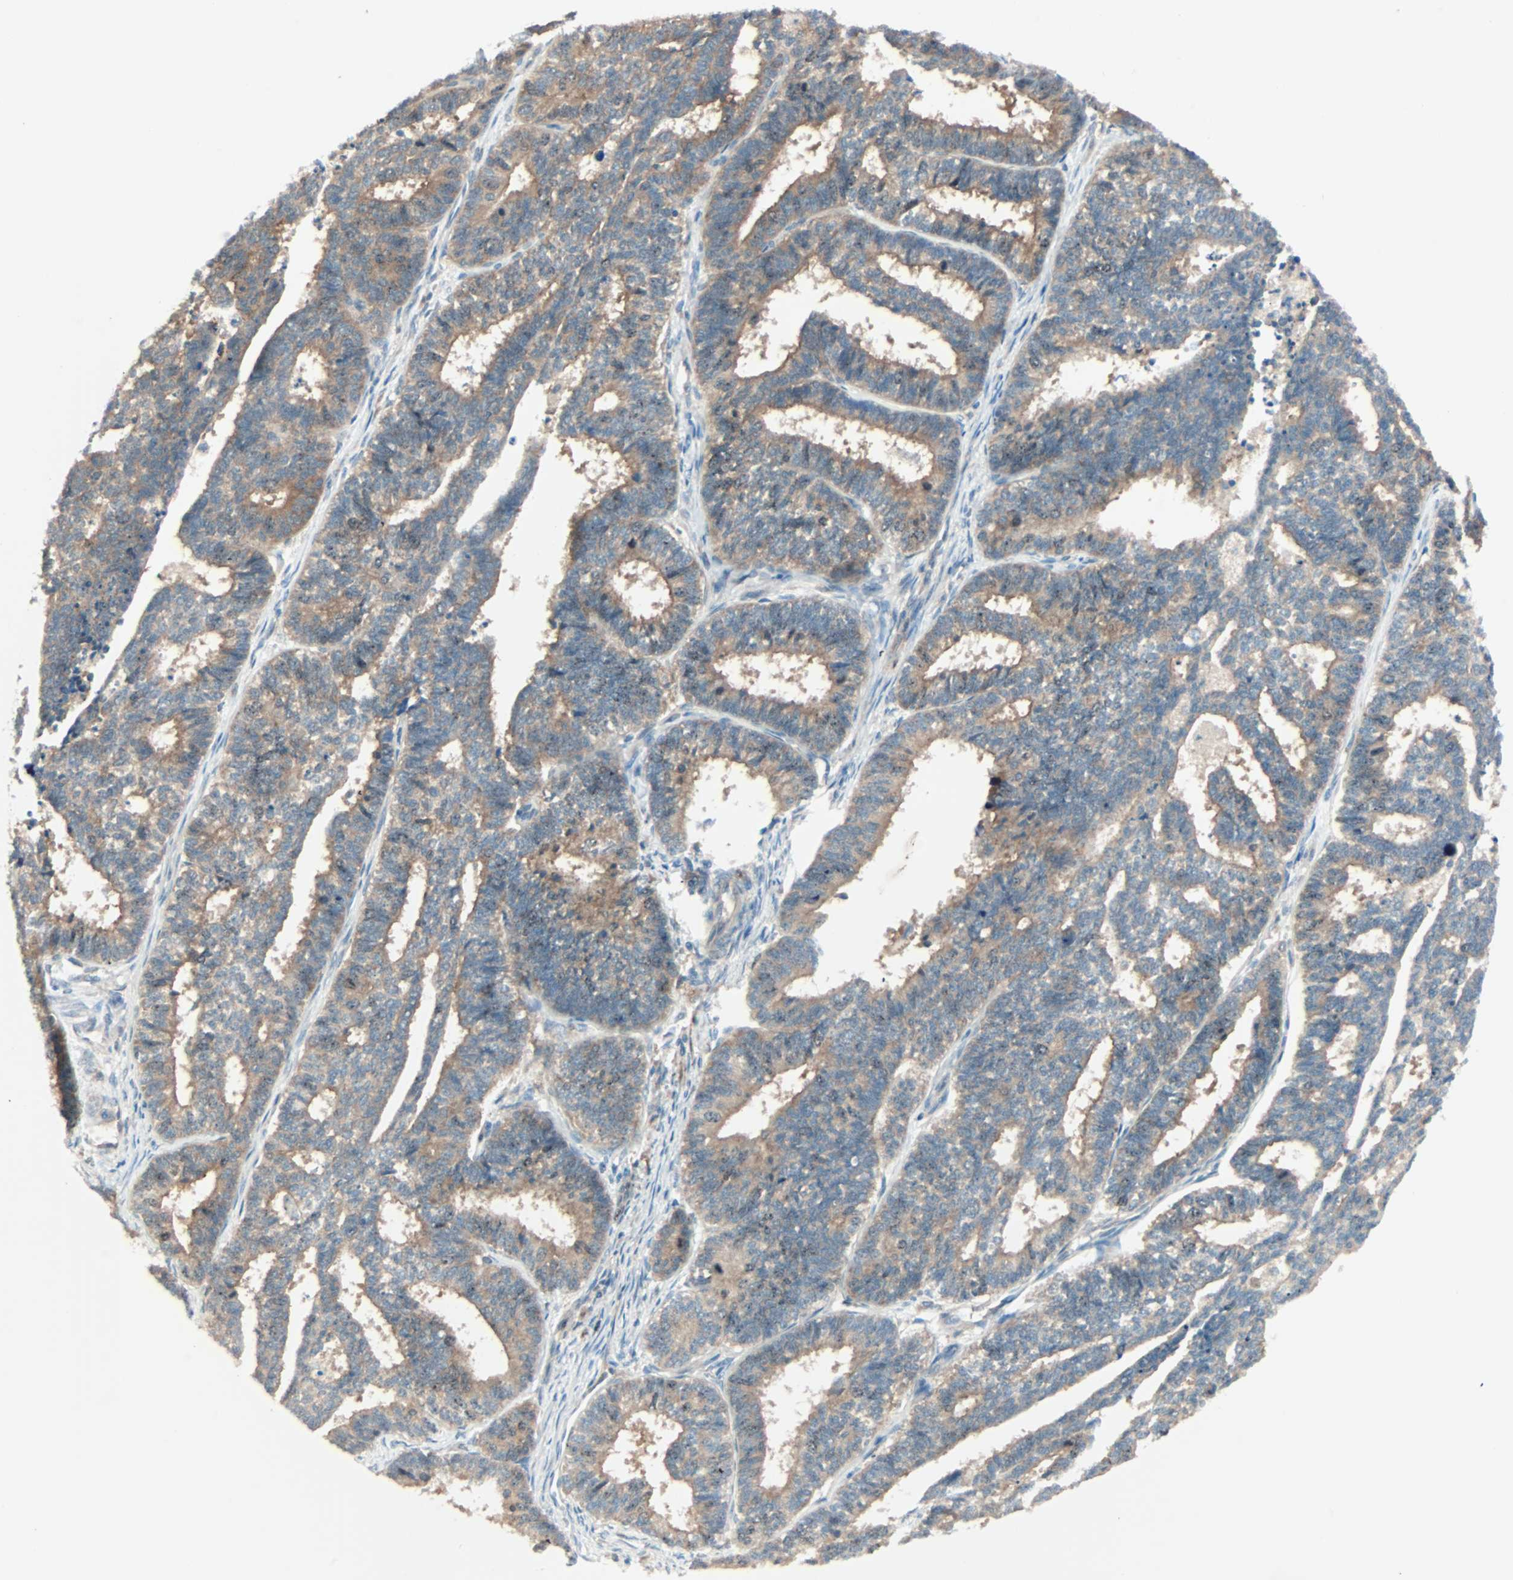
{"staining": {"intensity": "weak", "quantity": "25%-75%", "location": "cytoplasmic/membranous"}, "tissue": "endometrial cancer", "cell_type": "Tumor cells", "image_type": "cancer", "snomed": [{"axis": "morphology", "description": "Adenocarcinoma, NOS"}, {"axis": "topography", "description": "Endometrium"}], "caption": "A micrograph showing weak cytoplasmic/membranous staining in about 25%-75% of tumor cells in endometrial cancer (adenocarcinoma), as visualized by brown immunohistochemical staining.", "gene": "SMIM8", "patient": {"sex": "female", "age": 70}}